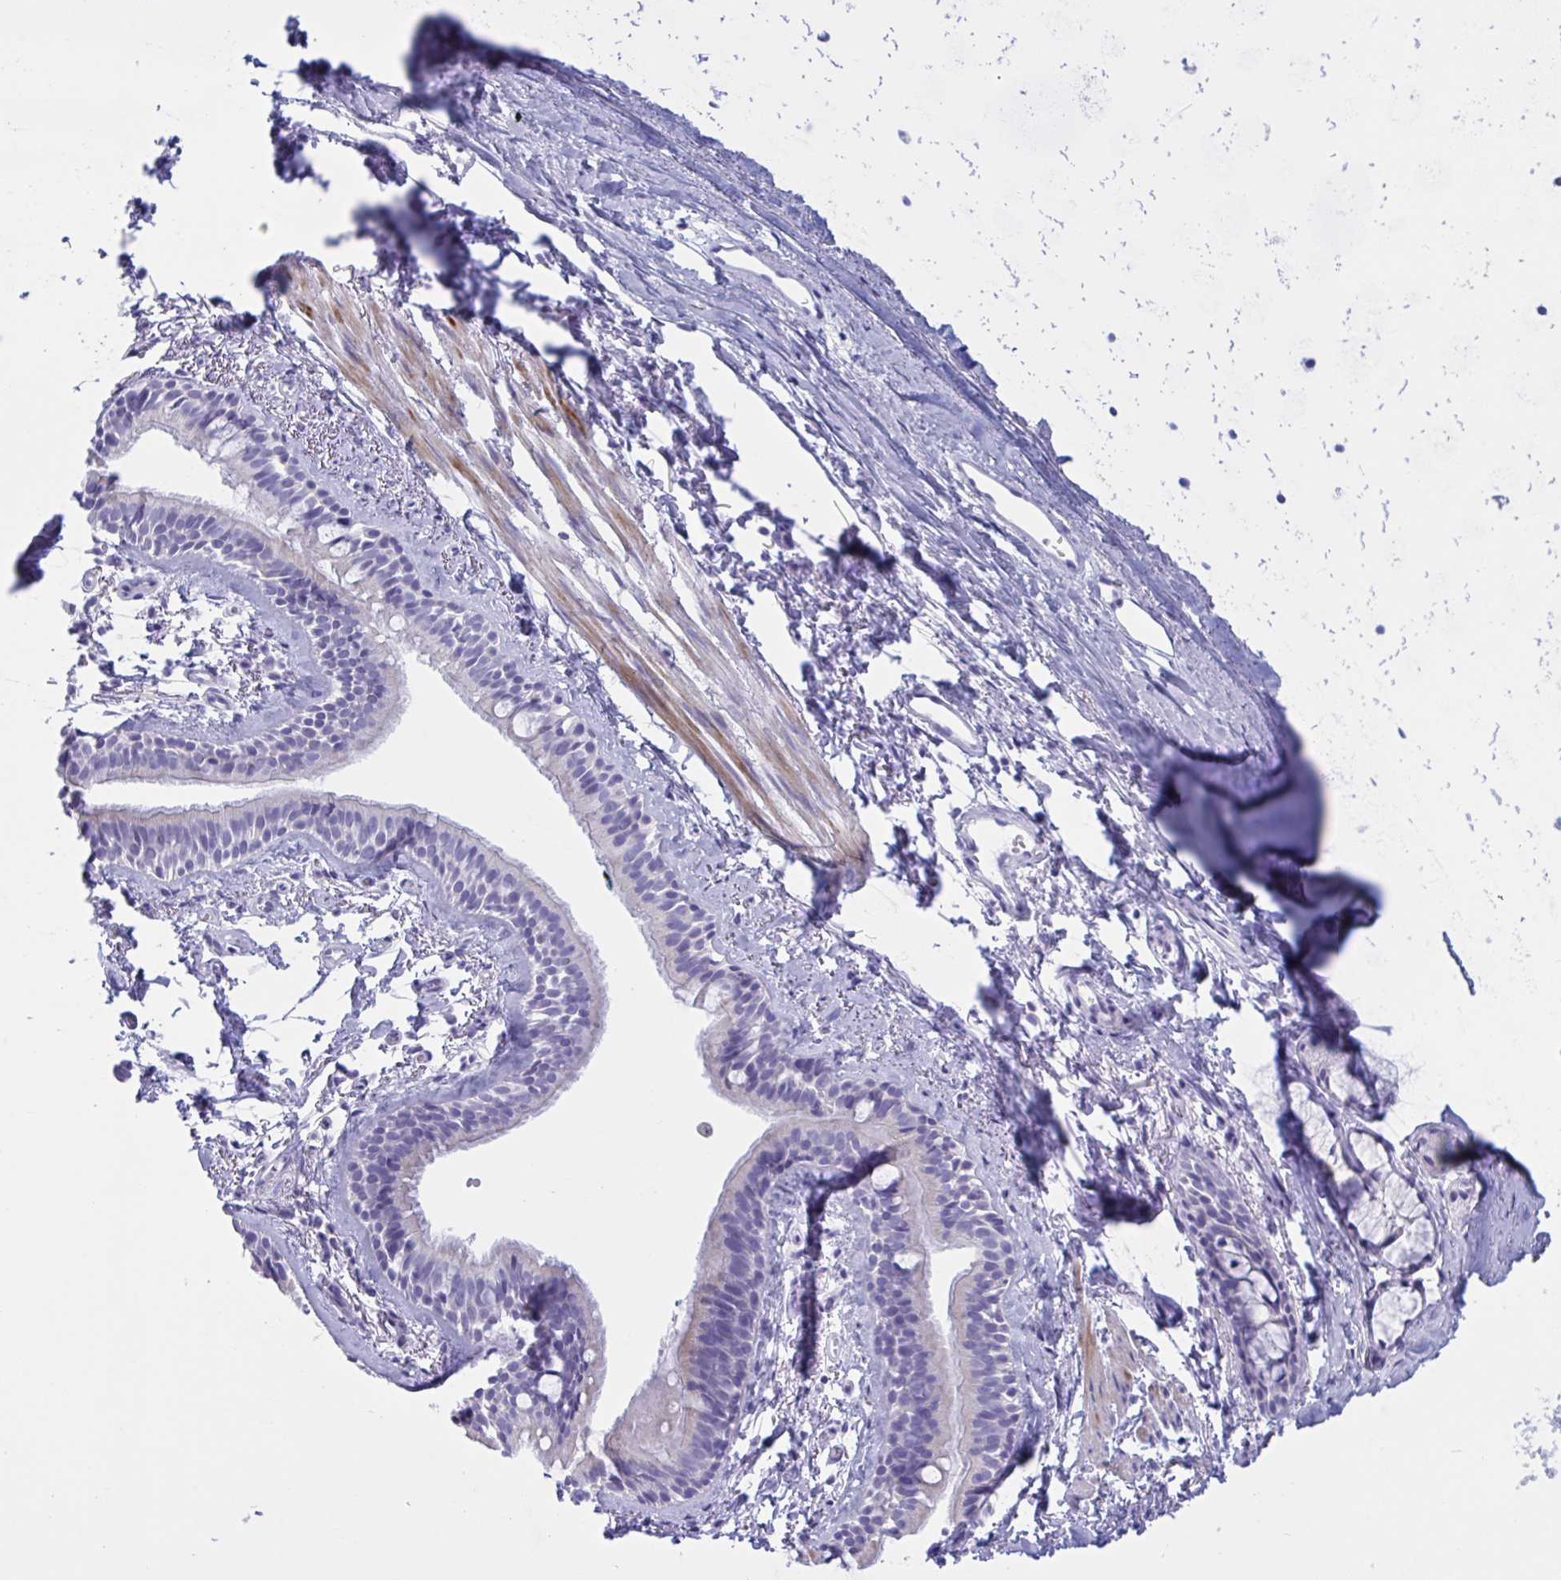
{"staining": {"intensity": "moderate", "quantity": "<25%", "location": "cytoplasmic/membranous"}, "tissue": "bronchus", "cell_type": "Respiratory epithelial cells", "image_type": "normal", "snomed": [{"axis": "morphology", "description": "Normal tissue, NOS"}, {"axis": "topography", "description": "Cartilage tissue"}, {"axis": "topography", "description": "Bronchus"}, {"axis": "topography", "description": "Peripheral nerve tissue"}], "caption": "A micrograph of bronchus stained for a protein reveals moderate cytoplasmic/membranous brown staining in respiratory epithelial cells.", "gene": "OXLD1", "patient": {"sex": "female", "age": 59}}